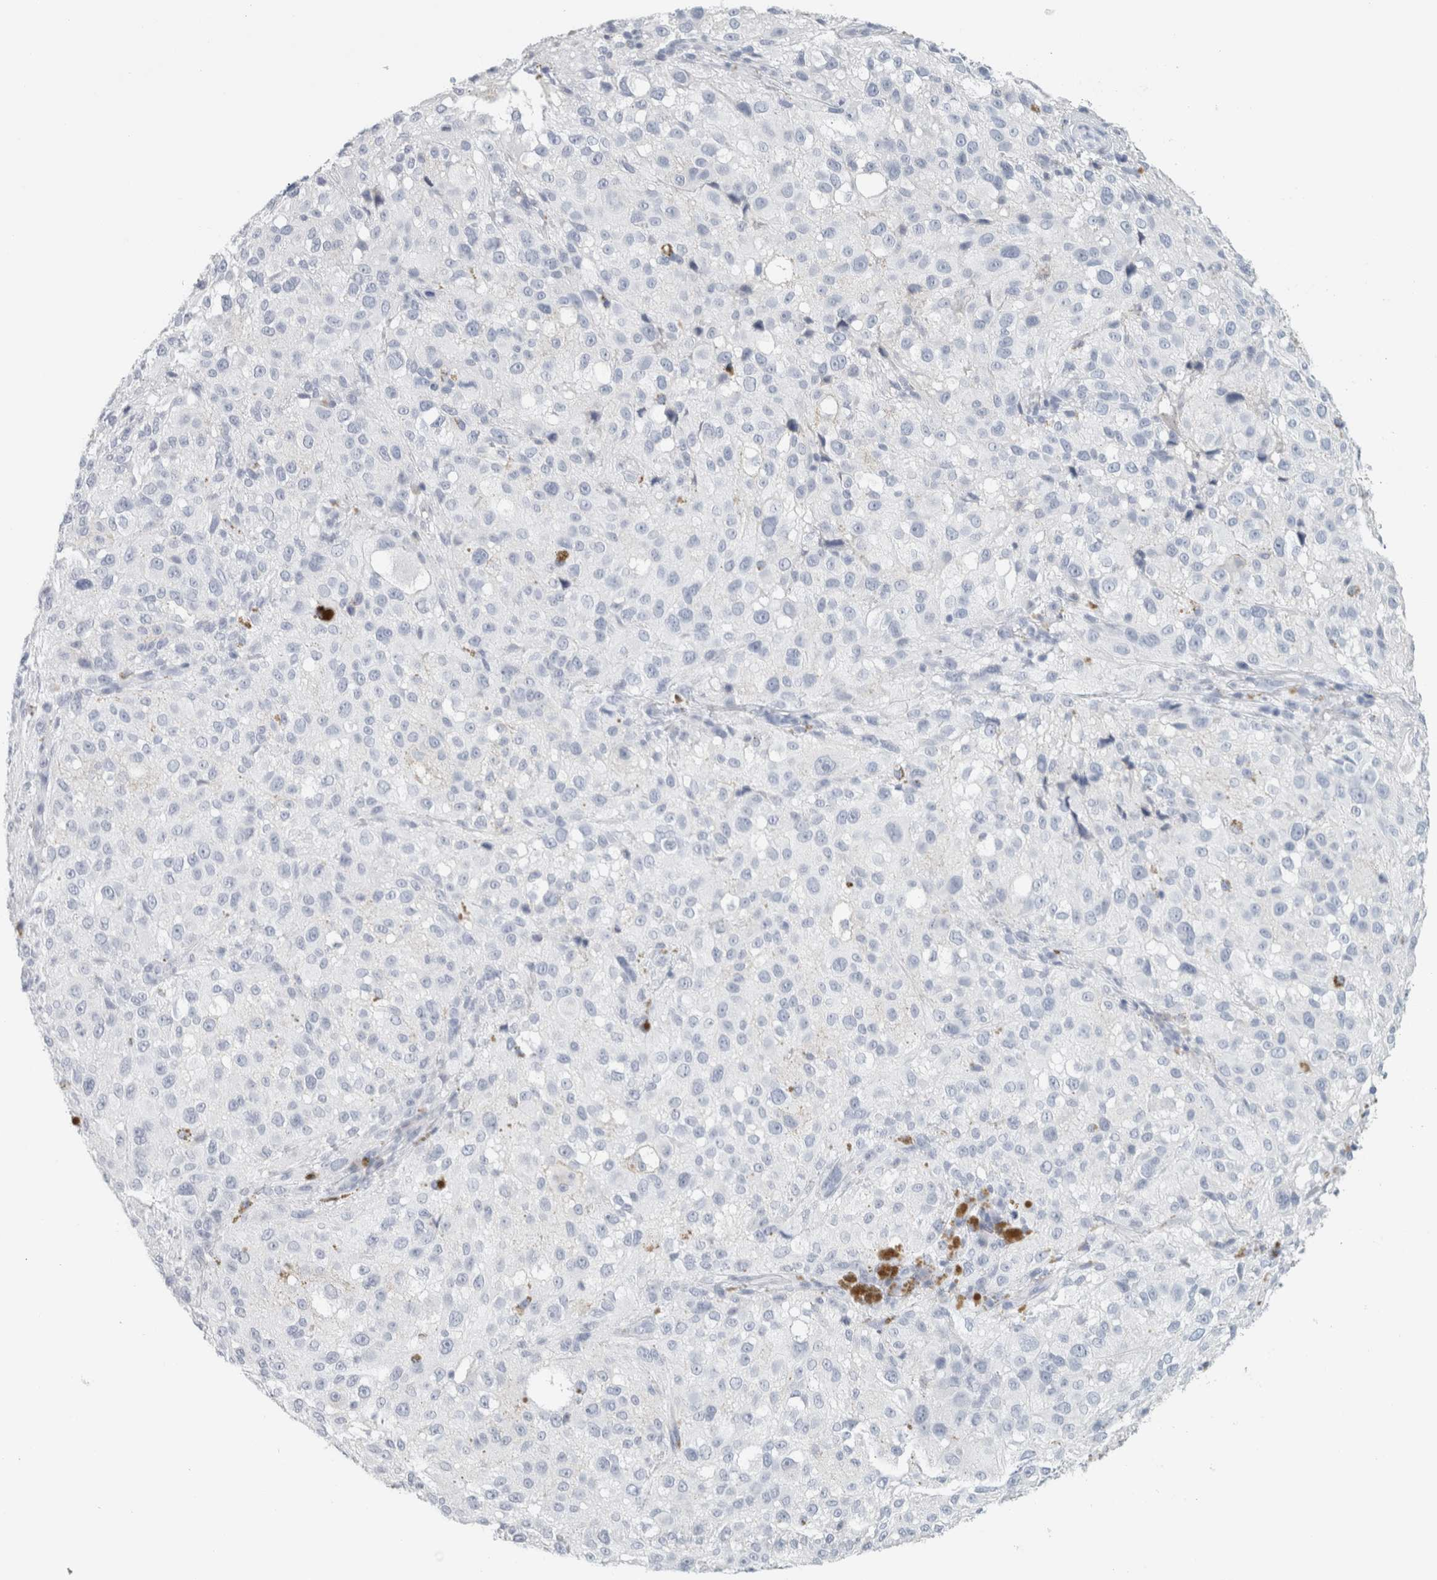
{"staining": {"intensity": "negative", "quantity": "none", "location": "none"}, "tissue": "melanoma", "cell_type": "Tumor cells", "image_type": "cancer", "snomed": [{"axis": "morphology", "description": "Necrosis, NOS"}, {"axis": "morphology", "description": "Malignant melanoma, NOS"}, {"axis": "topography", "description": "Skin"}], "caption": "Micrograph shows no significant protein staining in tumor cells of melanoma.", "gene": "TSPAN8", "patient": {"sex": "female", "age": 87}}